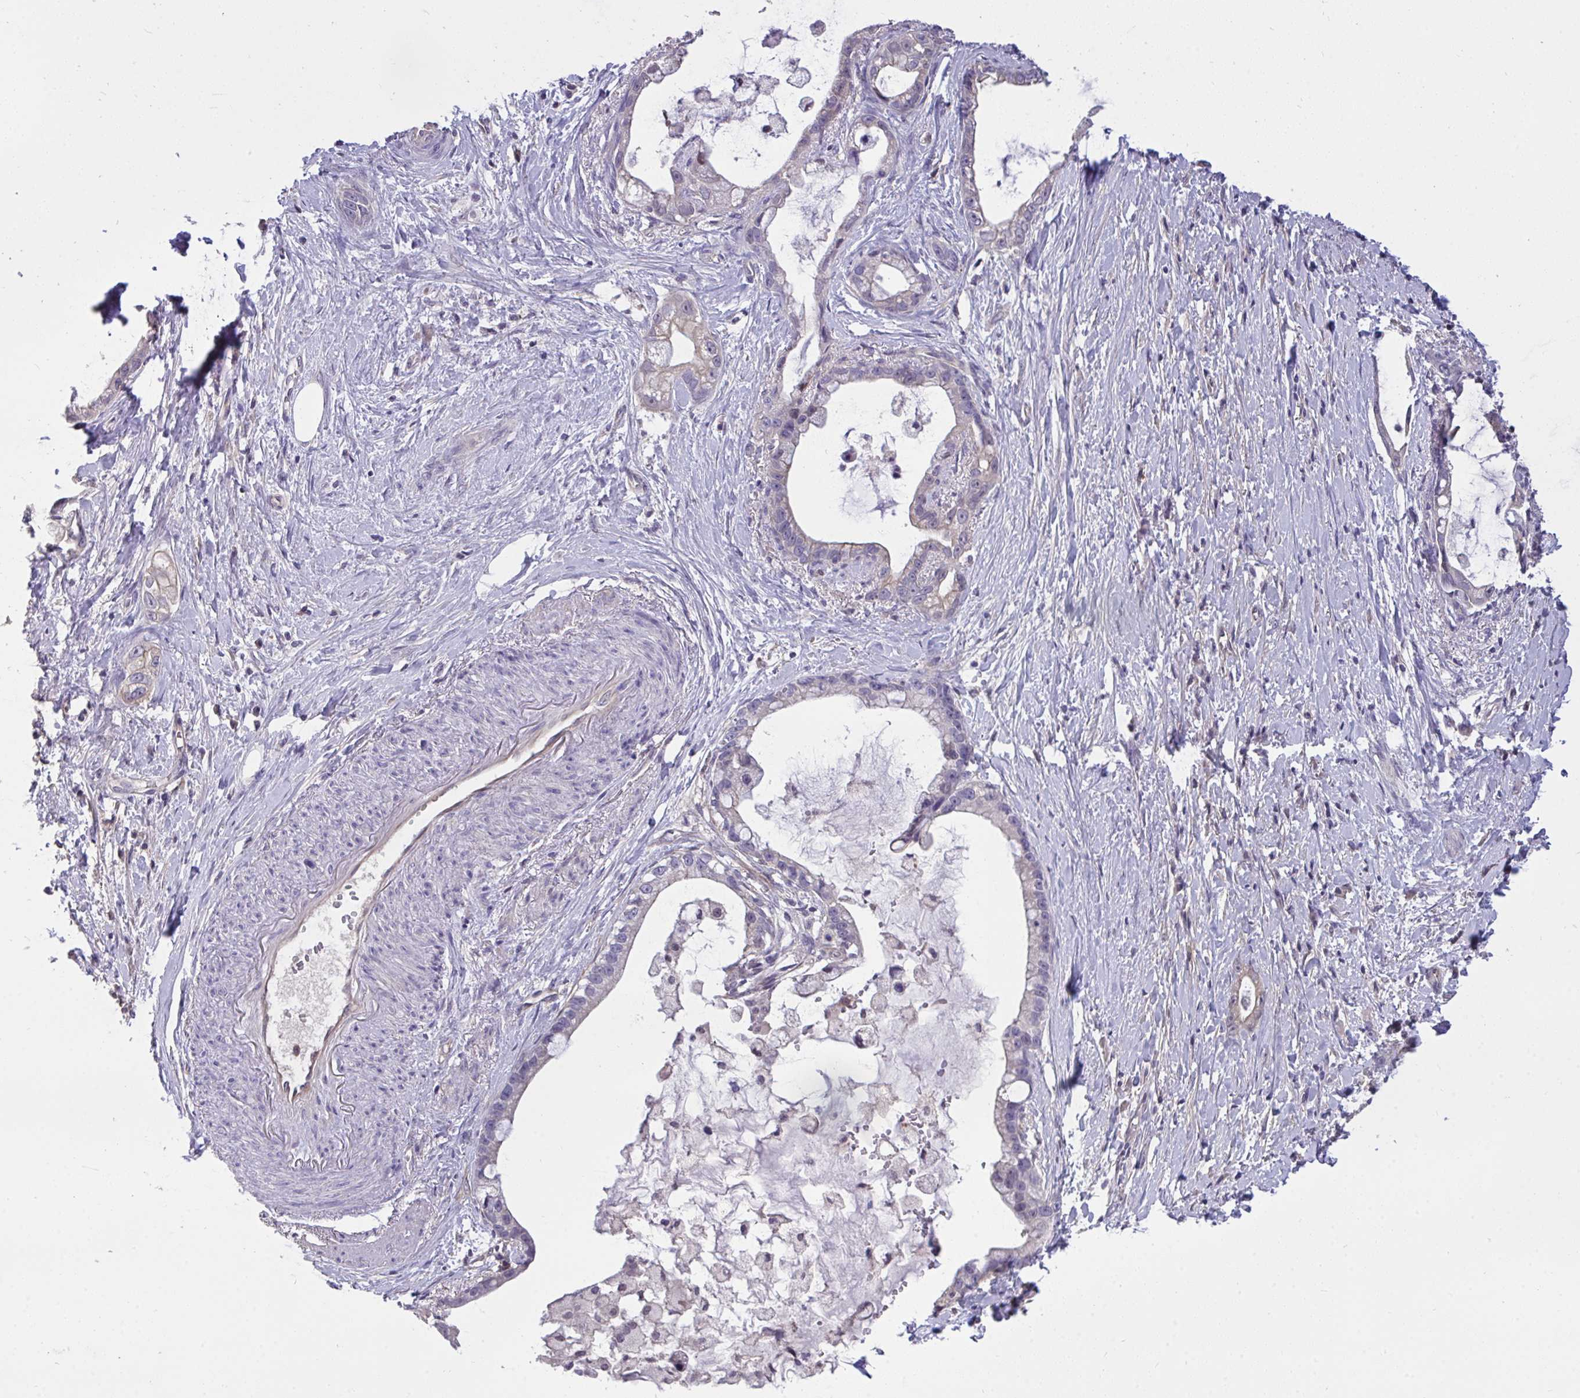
{"staining": {"intensity": "weak", "quantity": "<25%", "location": "cytoplasmic/membranous"}, "tissue": "stomach cancer", "cell_type": "Tumor cells", "image_type": "cancer", "snomed": [{"axis": "morphology", "description": "Adenocarcinoma, NOS"}, {"axis": "topography", "description": "Stomach"}], "caption": "There is no significant positivity in tumor cells of adenocarcinoma (stomach).", "gene": "C19orf54", "patient": {"sex": "male", "age": 55}}